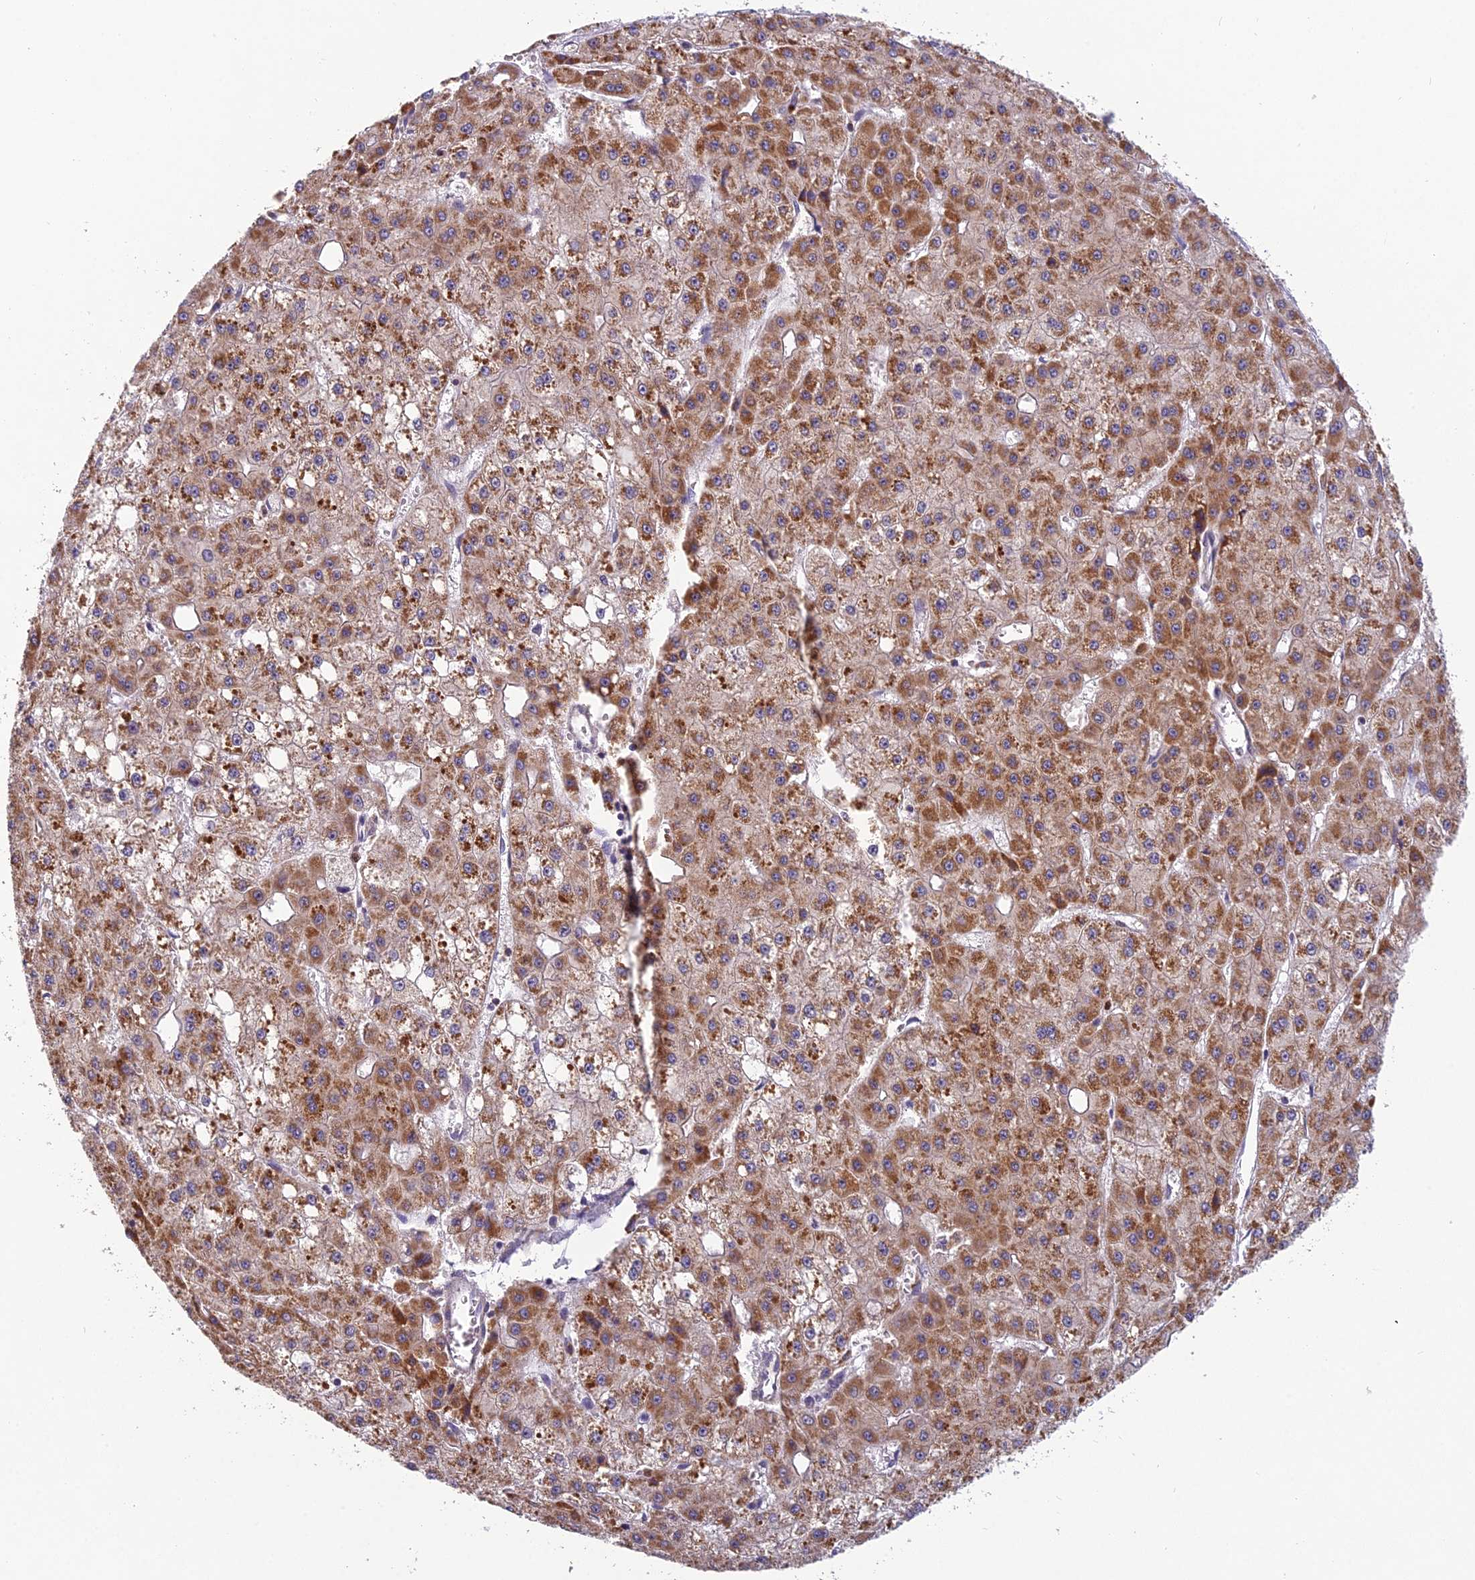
{"staining": {"intensity": "moderate", "quantity": ">75%", "location": "cytoplasmic/membranous"}, "tissue": "liver cancer", "cell_type": "Tumor cells", "image_type": "cancer", "snomed": [{"axis": "morphology", "description": "Carcinoma, Hepatocellular, NOS"}, {"axis": "topography", "description": "Liver"}], "caption": "Approximately >75% of tumor cells in human liver cancer demonstrate moderate cytoplasmic/membranous protein expression as visualized by brown immunohistochemical staining.", "gene": "ENSG00000188897", "patient": {"sex": "male", "age": 47}}